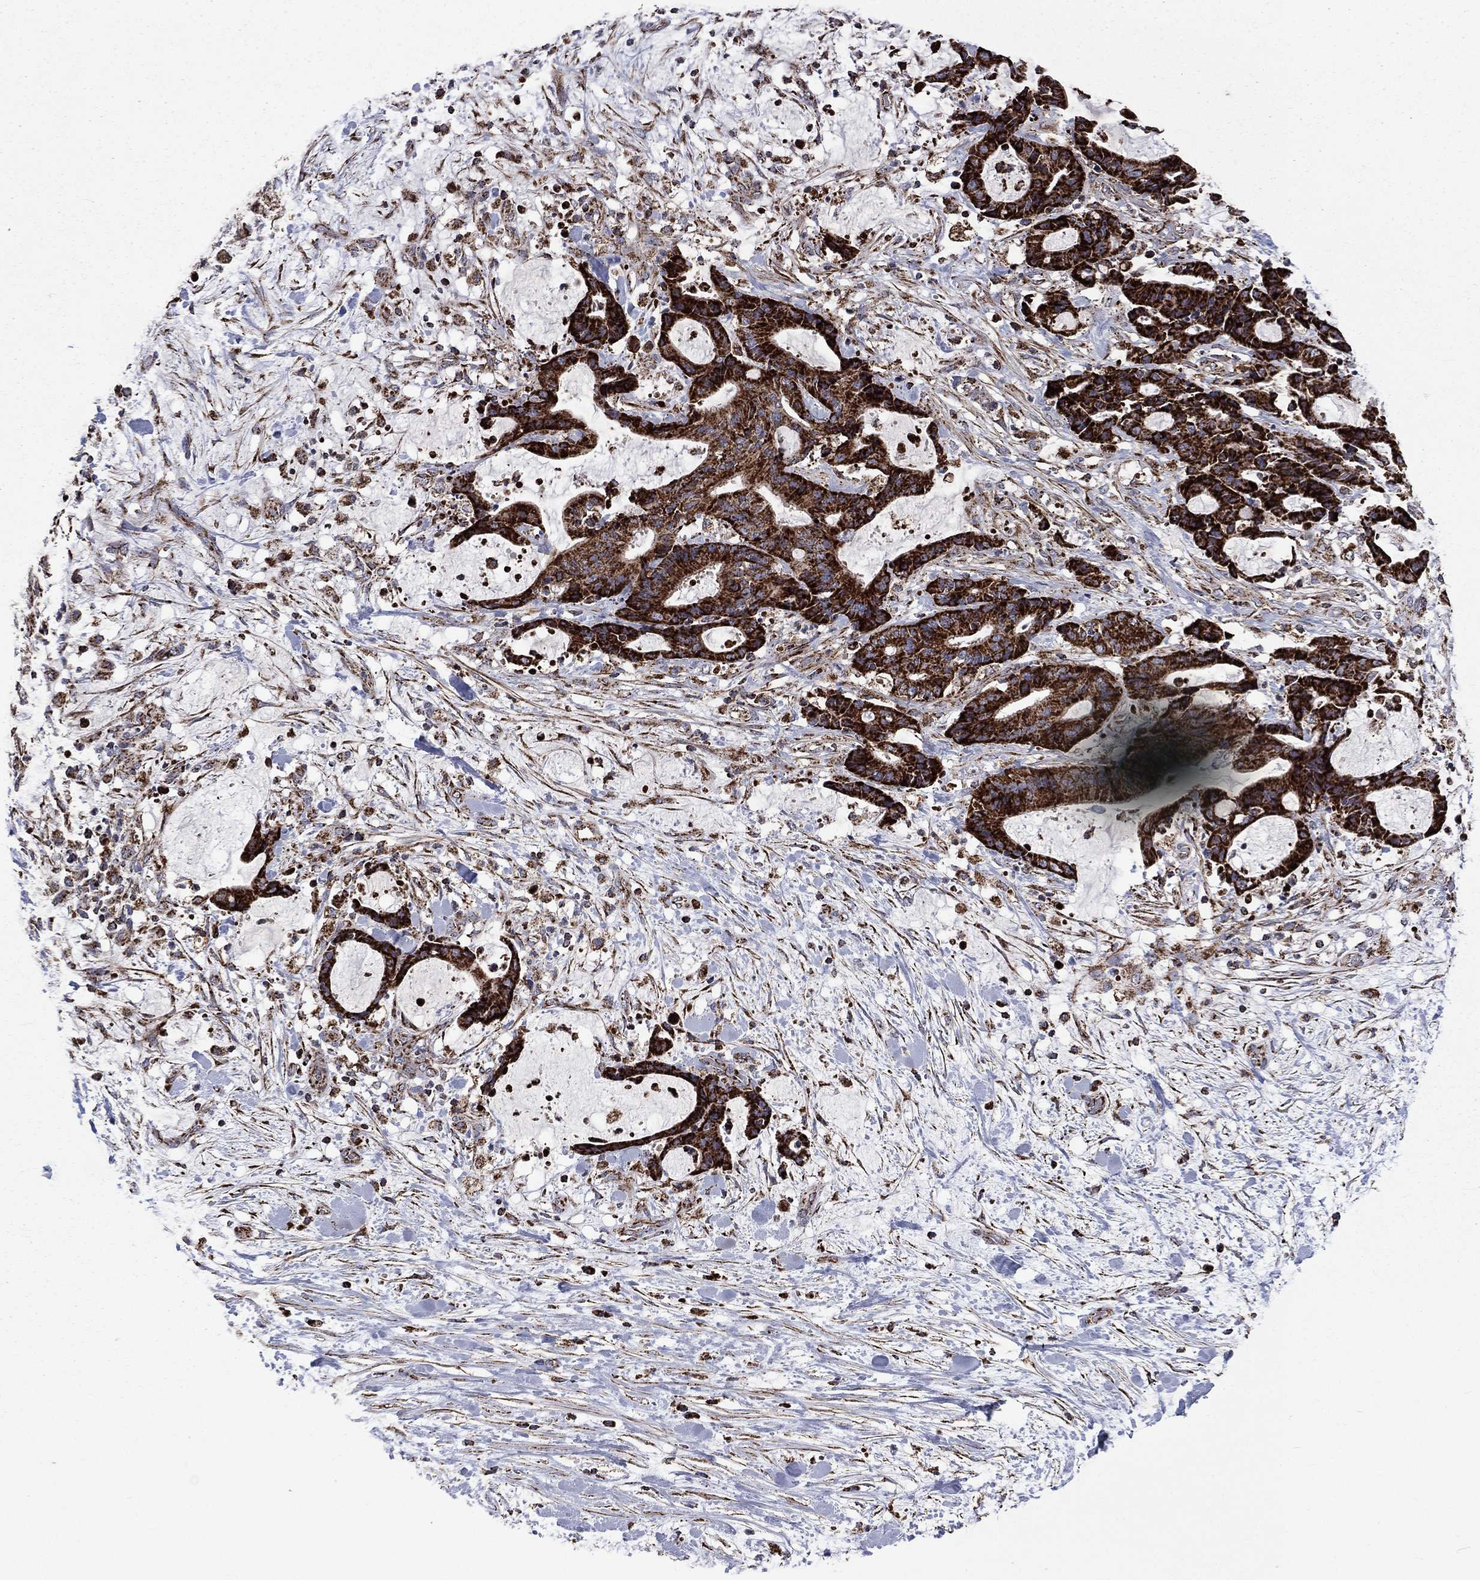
{"staining": {"intensity": "strong", "quantity": ">75%", "location": "cytoplasmic/membranous"}, "tissue": "liver cancer", "cell_type": "Tumor cells", "image_type": "cancer", "snomed": [{"axis": "morphology", "description": "Cholangiocarcinoma"}, {"axis": "topography", "description": "Liver"}], "caption": "DAB immunohistochemical staining of human cholangiocarcinoma (liver) demonstrates strong cytoplasmic/membranous protein staining in about >75% of tumor cells.", "gene": "GOT2", "patient": {"sex": "female", "age": 73}}